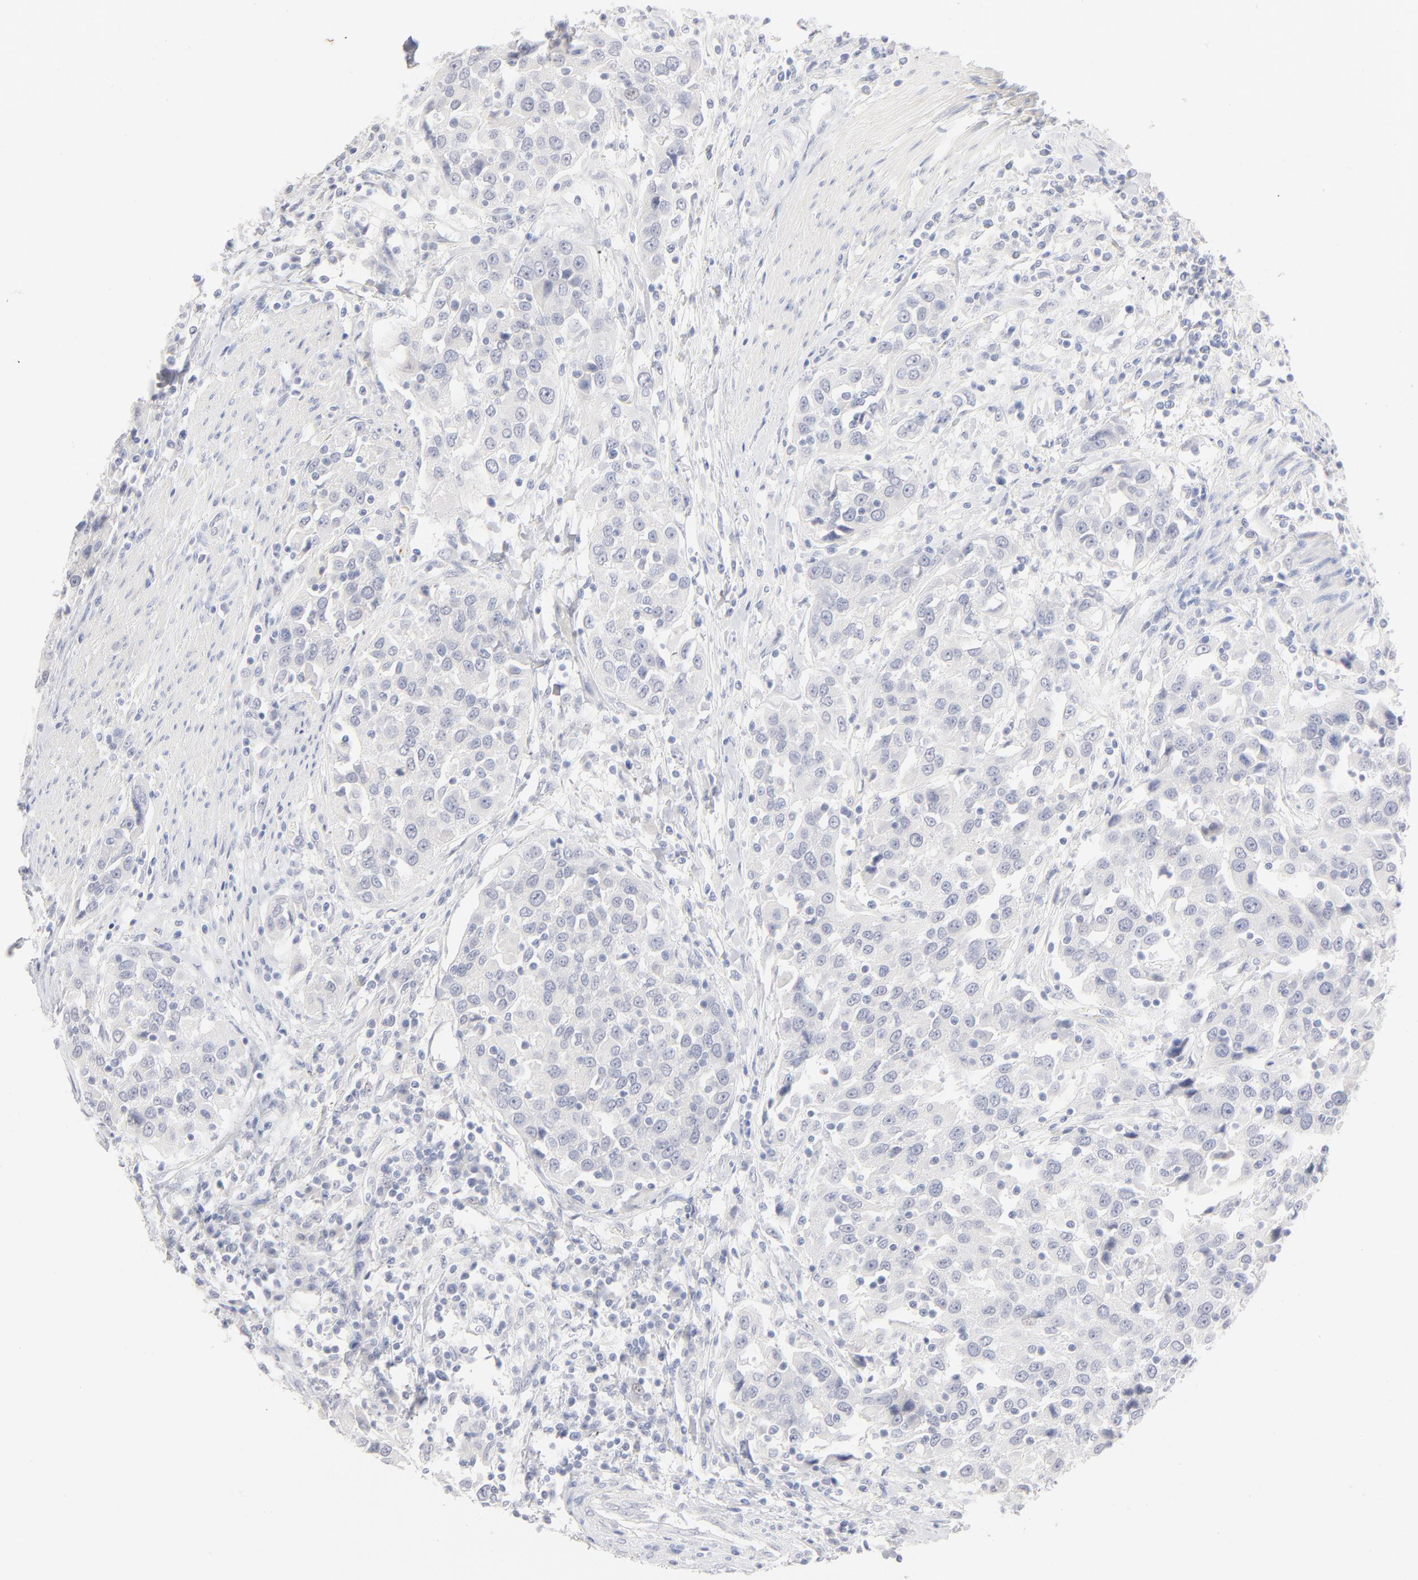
{"staining": {"intensity": "negative", "quantity": "none", "location": "none"}, "tissue": "urothelial cancer", "cell_type": "Tumor cells", "image_type": "cancer", "snomed": [{"axis": "morphology", "description": "Urothelial carcinoma, High grade"}, {"axis": "topography", "description": "Urinary bladder"}], "caption": "Tumor cells show no significant staining in high-grade urothelial carcinoma.", "gene": "ONECUT1", "patient": {"sex": "female", "age": 80}}